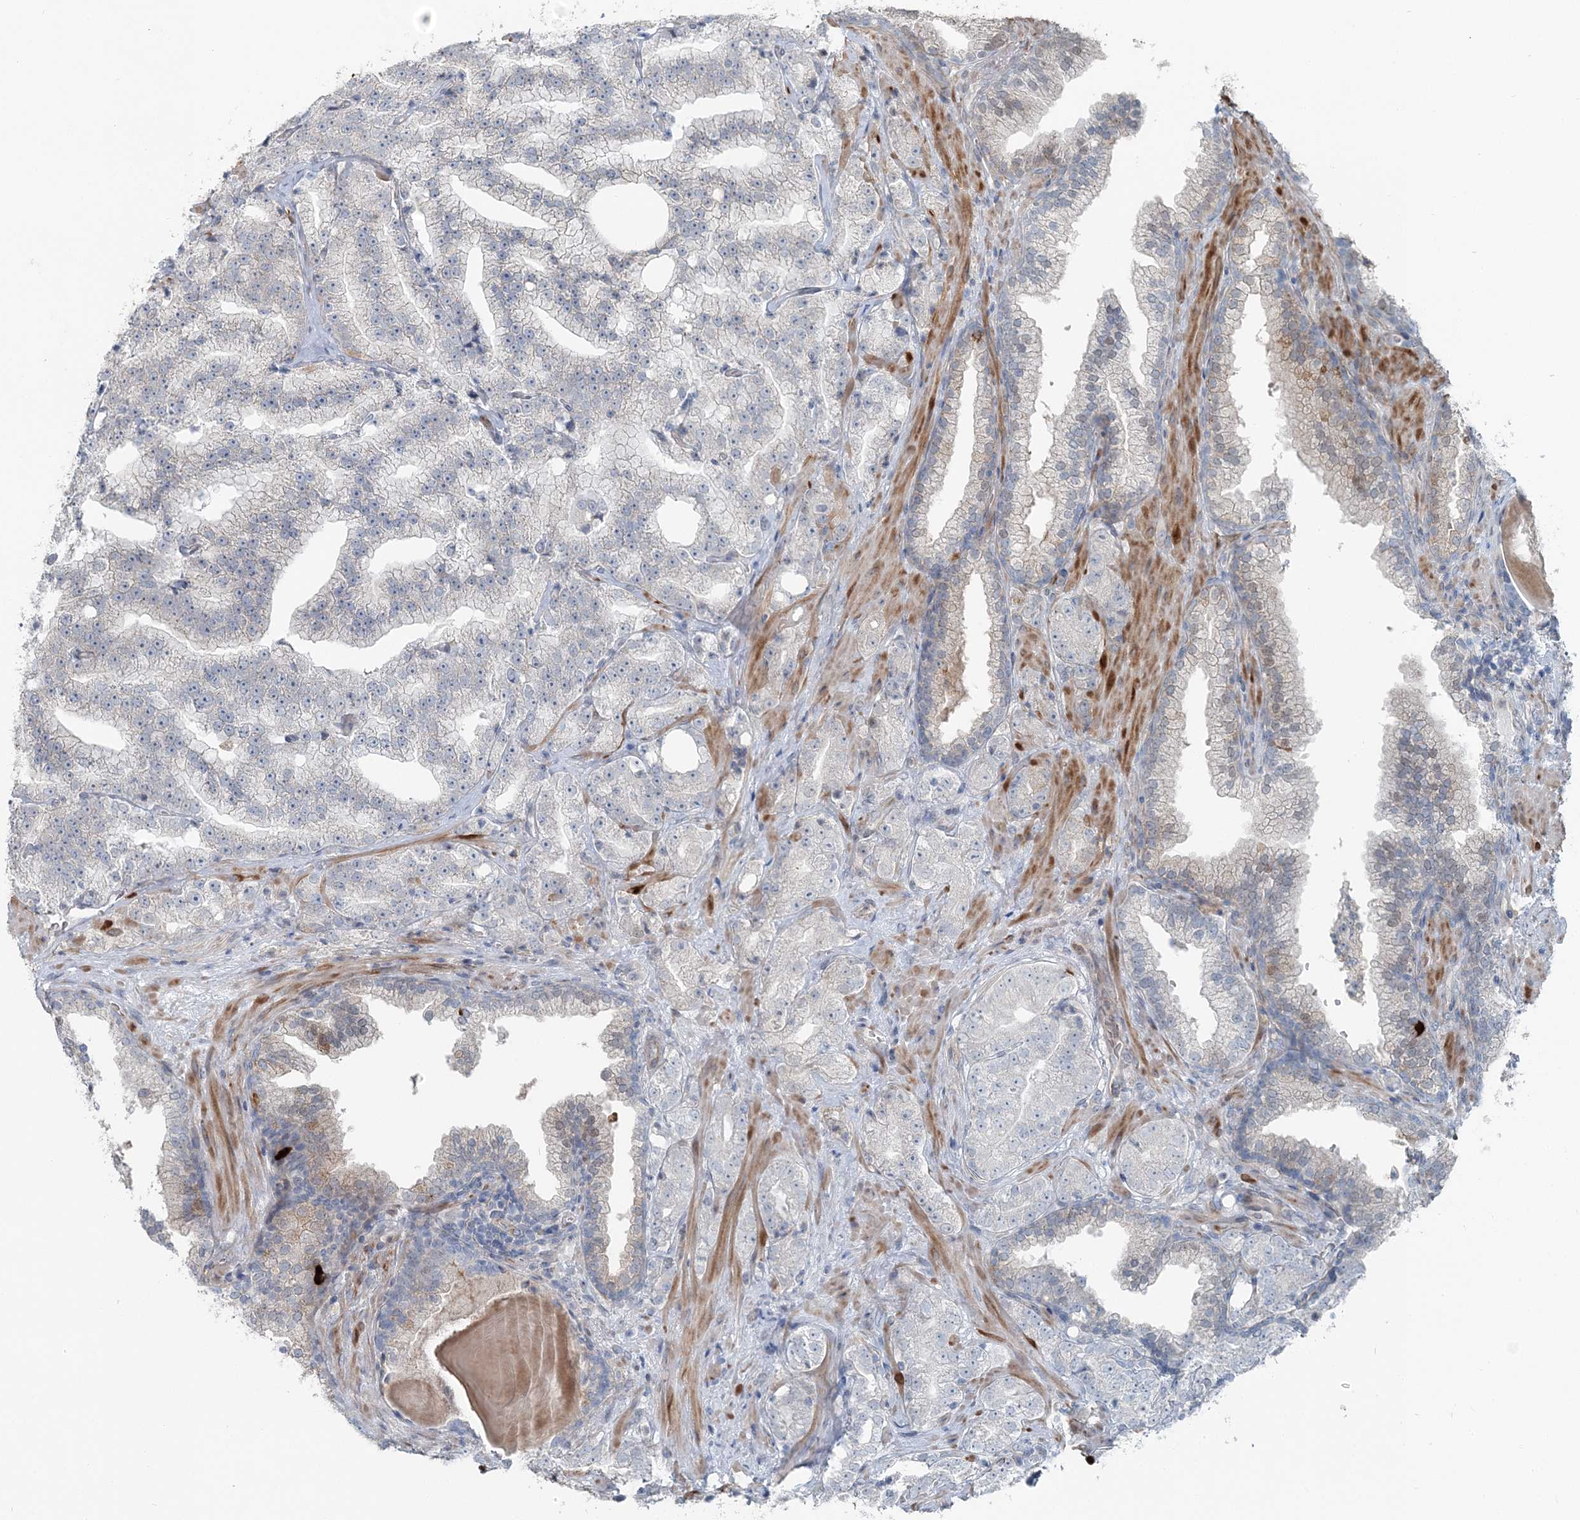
{"staining": {"intensity": "negative", "quantity": "none", "location": "none"}, "tissue": "prostate cancer", "cell_type": "Tumor cells", "image_type": "cancer", "snomed": [{"axis": "morphology", "description": "Adenocarcinoma, High grade"}, {"axis": "topography", "description": "Prostate"}], "caption": "The IHC micrograph has no significant expression in tumor cells of adenocarcinoma (high-grade) (prostate) tissue.", "gene": "FBXL17", "patient": {"sex": "male", "age": 64}}